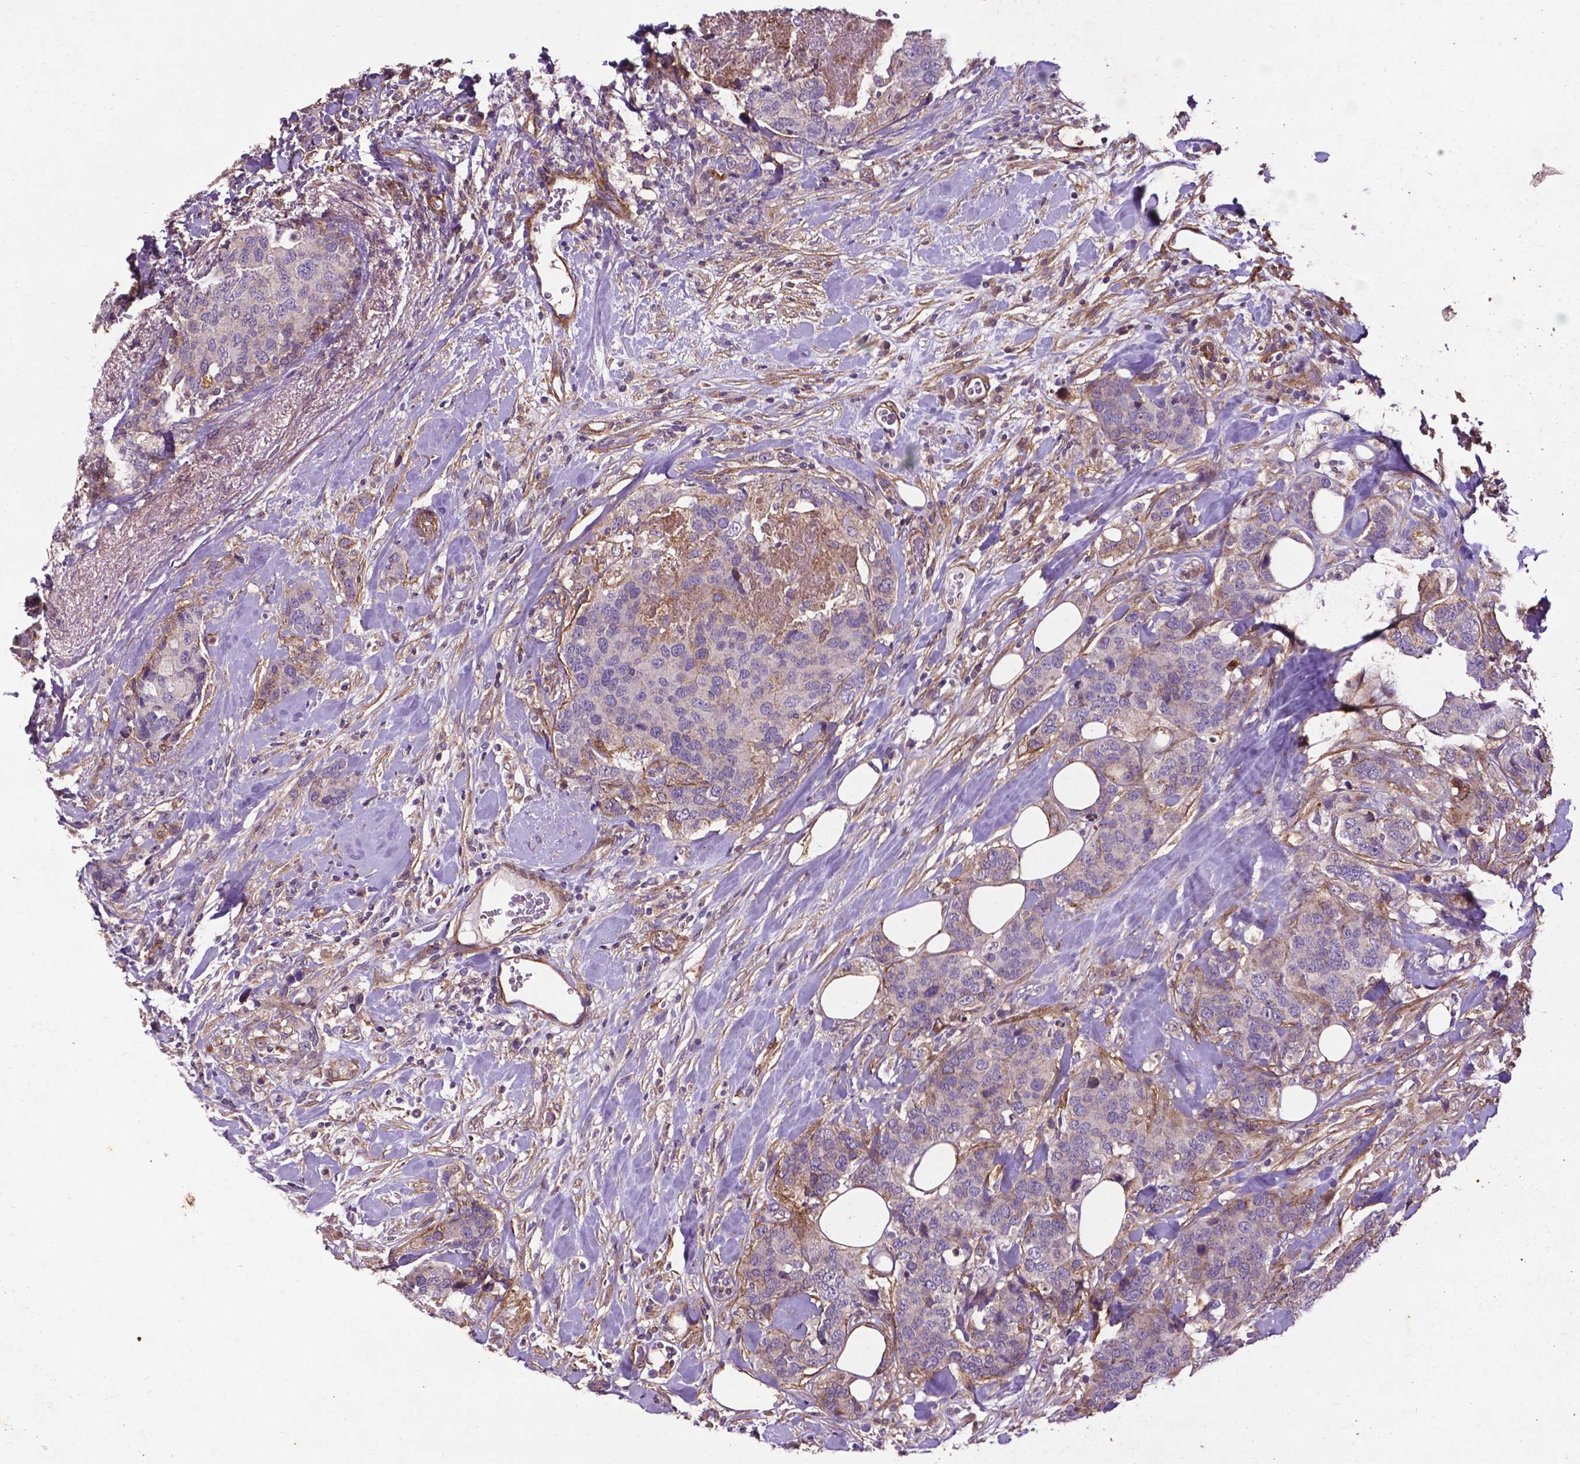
{"staining": {"intensity": "negative", "quantity": "none", "location": "none"}, "tissue": "breast cancer", "cell_type": "Tumor cells", "image_type": "cancer", "snomed": [{"axis": "morphology", "description": "Lobular carcinoma"}, {"axis": "topography", "description": "Breast"}], "caption": "DAB (3,3'-diaminobenzidine) immunohistochemical staining of breast cancer demonstrates no significant expression in tumor cells. Nuclei are stained in blue.", "gene": "RRAS", "patient": {"sex": "female", "age": 59}}